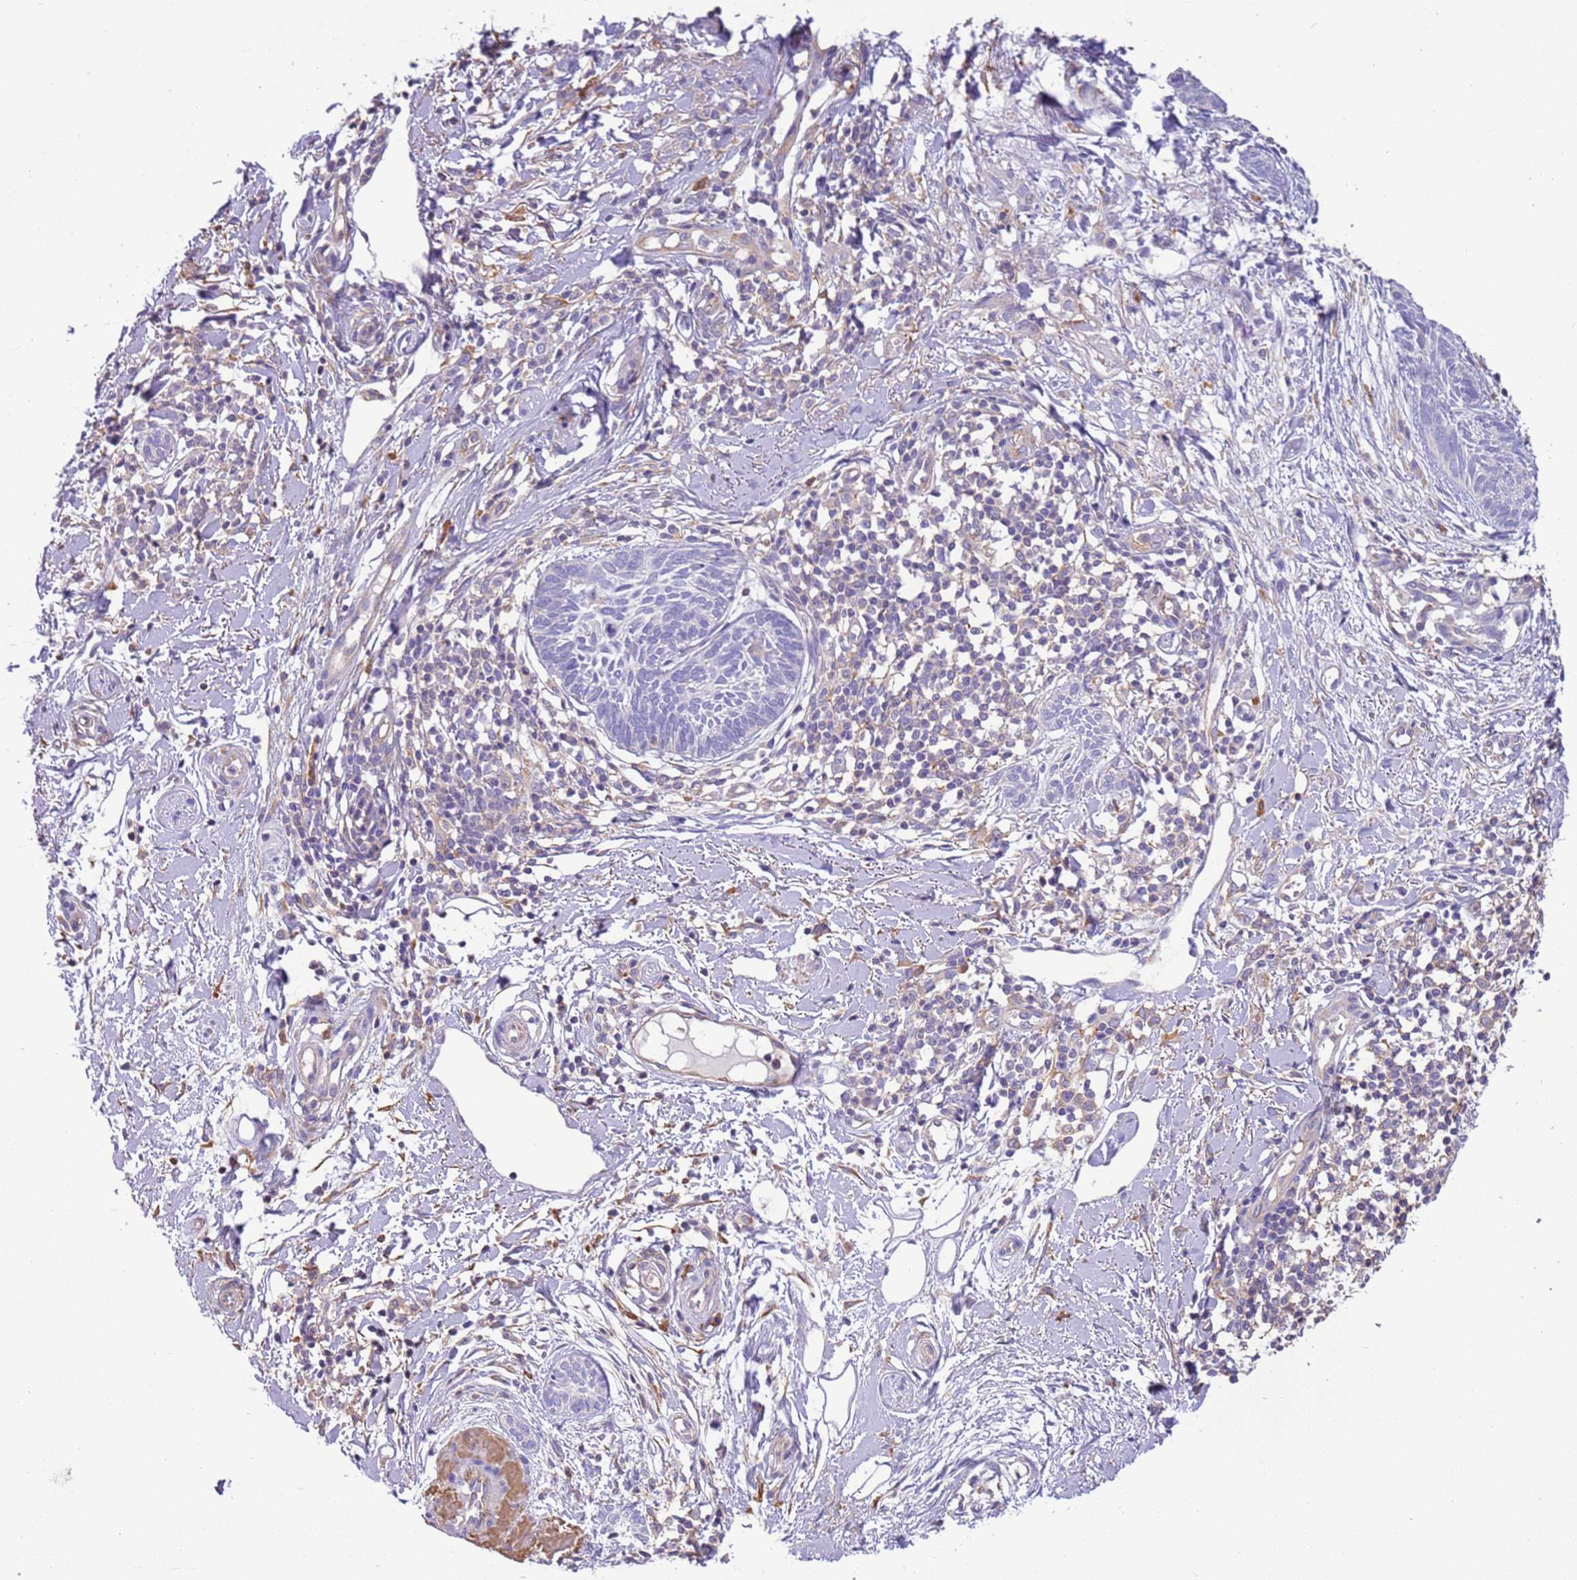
{"staining": {"intensity": "negative", "quantity": "none", "location": "none"}, "tissue": "skin cancer", "cell_type": "Tumor cells", "image_type": "cancer", "snomed": [{"axis": "morphology", "description": "Basal cell carcinoma"}, {"axis": "topography", "description": "Skin"}], "caption": "This is an immunohistochemistry histopathology image of skin basal cell carcinoma. There is no expression in tumor cells.", "gene": "NAALADL1", "patient": {"sex": "female", "age": 81}}